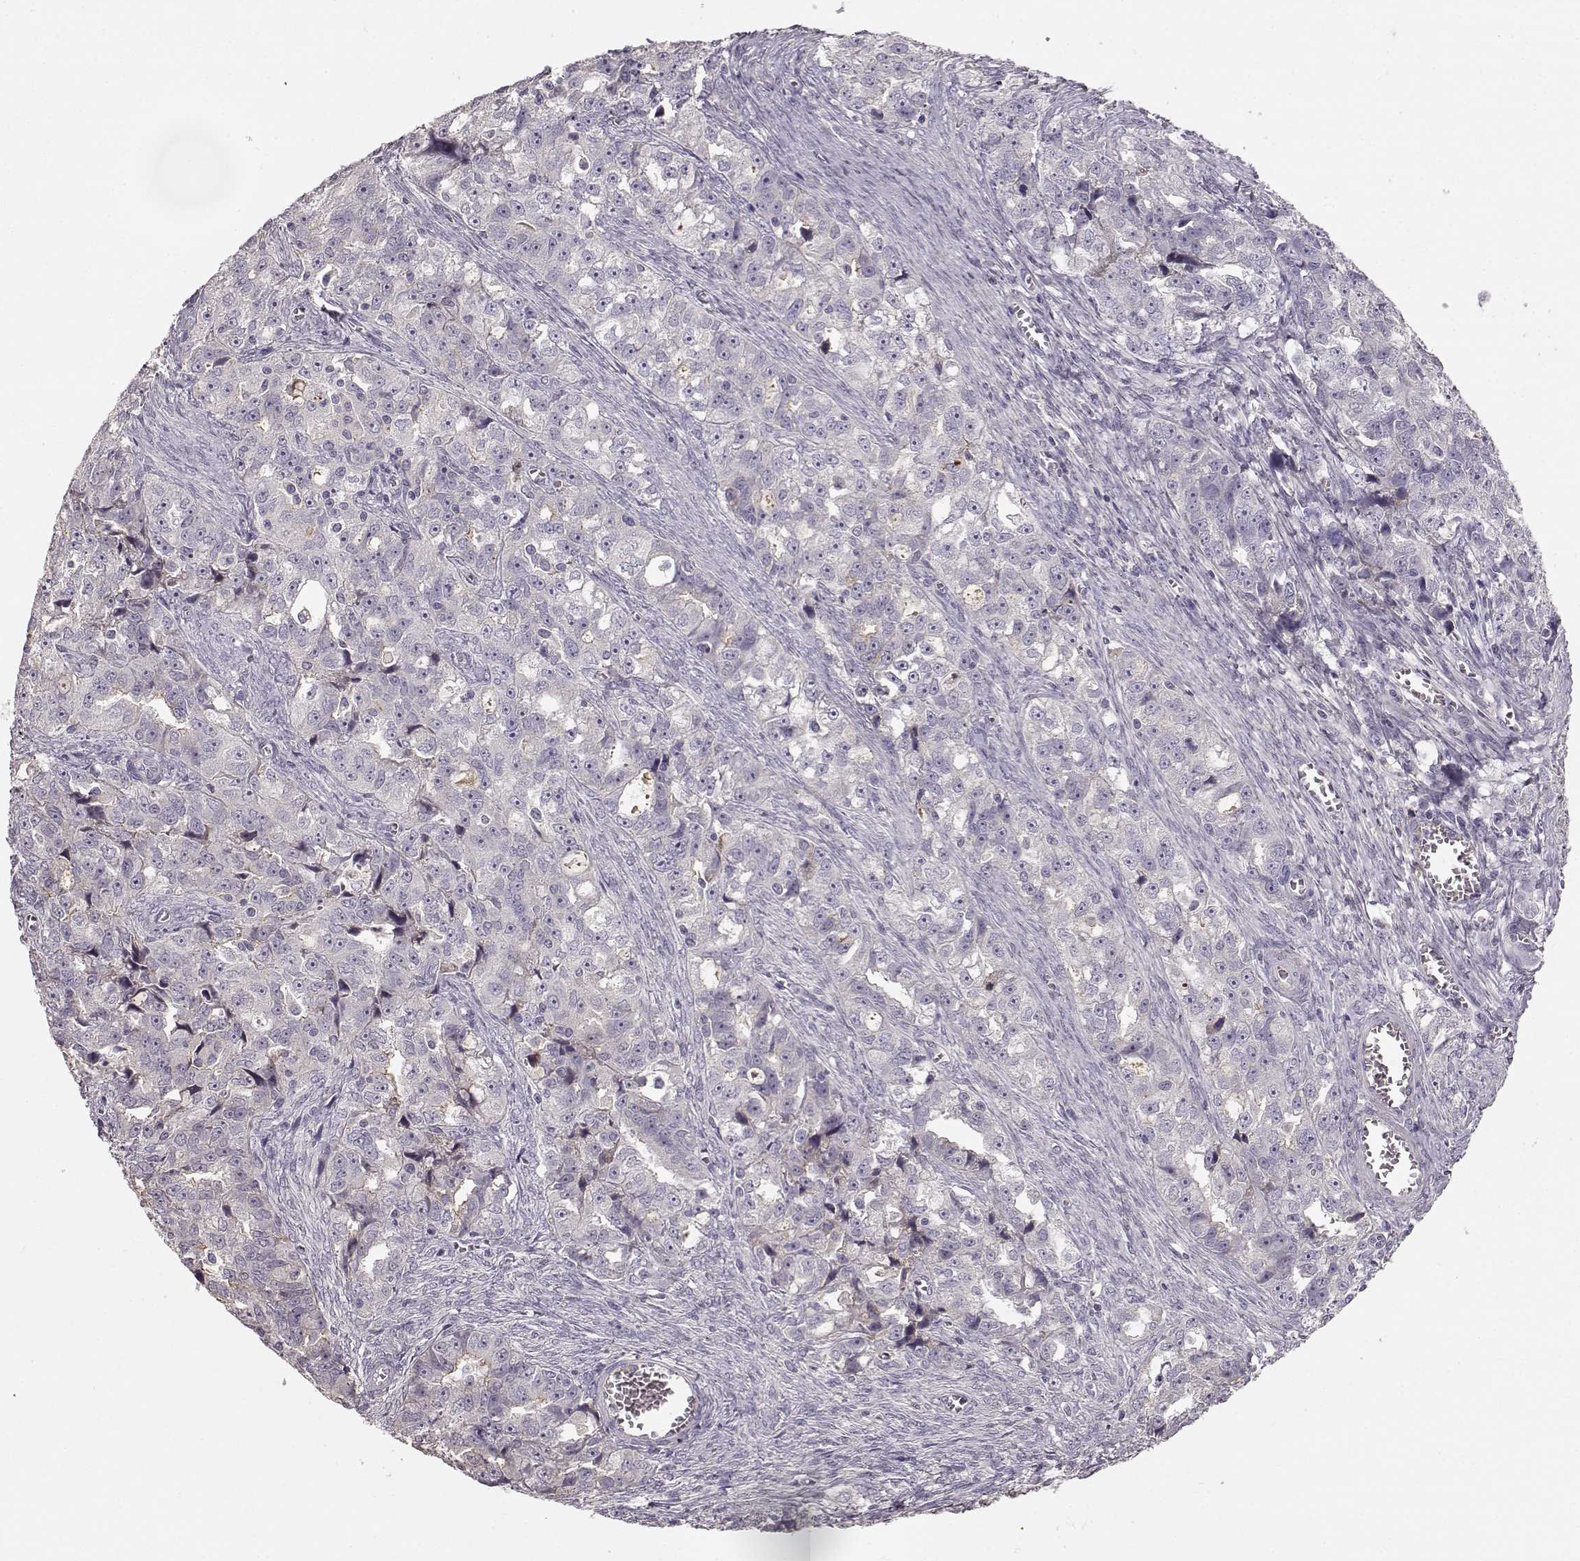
{"staining": {"intensity": "negative", "quantity": "none", "location": "none"}, "tissue": "ovarian cancer", "cell_type": "Tumor cells", "image_type": "cancer", "snomed": [{"axis": "morphology", "description": "Cystadenocarcinoma, serous, NOS"}, {"axis": "topography", "description": "Ovary"}], "caption": "Protein analysis of serous cystadenocarcinoma (ovarian) reveals no significant positivity in tumor cells. (Stains: DAB immunohistochemistry with hematoxylin counter stain, Microscopy: brightfield microscopy at high magnification).", "gene": "YJEFN3", "patient": {"sex": "female", "age": 51}}